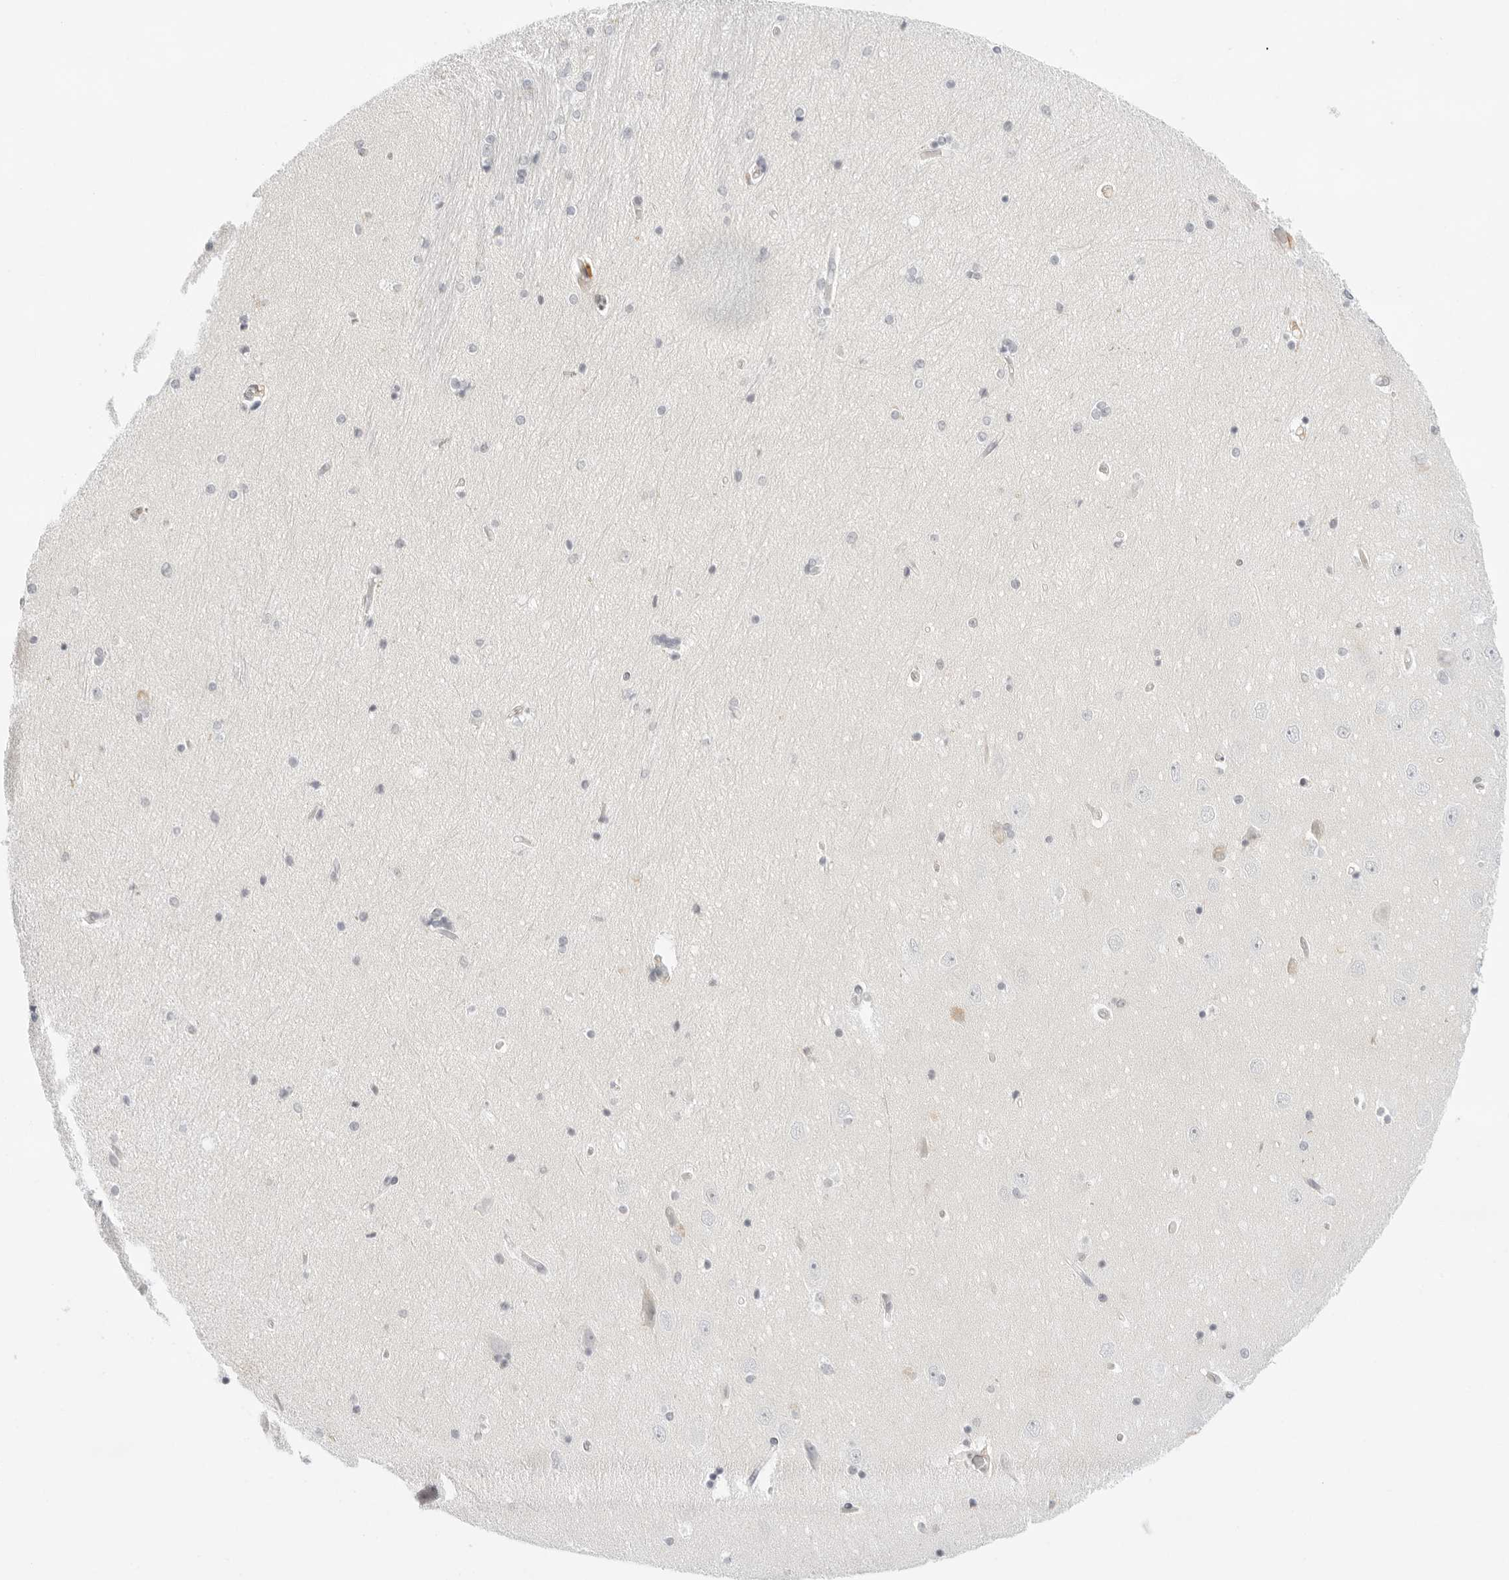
{"staining": {"intensity": "negative", "quantity": "none", "location": "none"}, "tissue": "hippocampus", "cell_type": "Glial cells", "image_type": "normal", "snomed": [{"axis": "morphology", "description": "Normal tissue, NOS"}, {"axis": "topography", "description": "Hippocampus"}], "caption": "IHC photomicrograph of normal hippocampus: hippocampus stained with DAB demonstrates no significant protein expression in glial cells.", "gene": "TNFRSF14", "patient": {"sex": "female", "age": 54}}